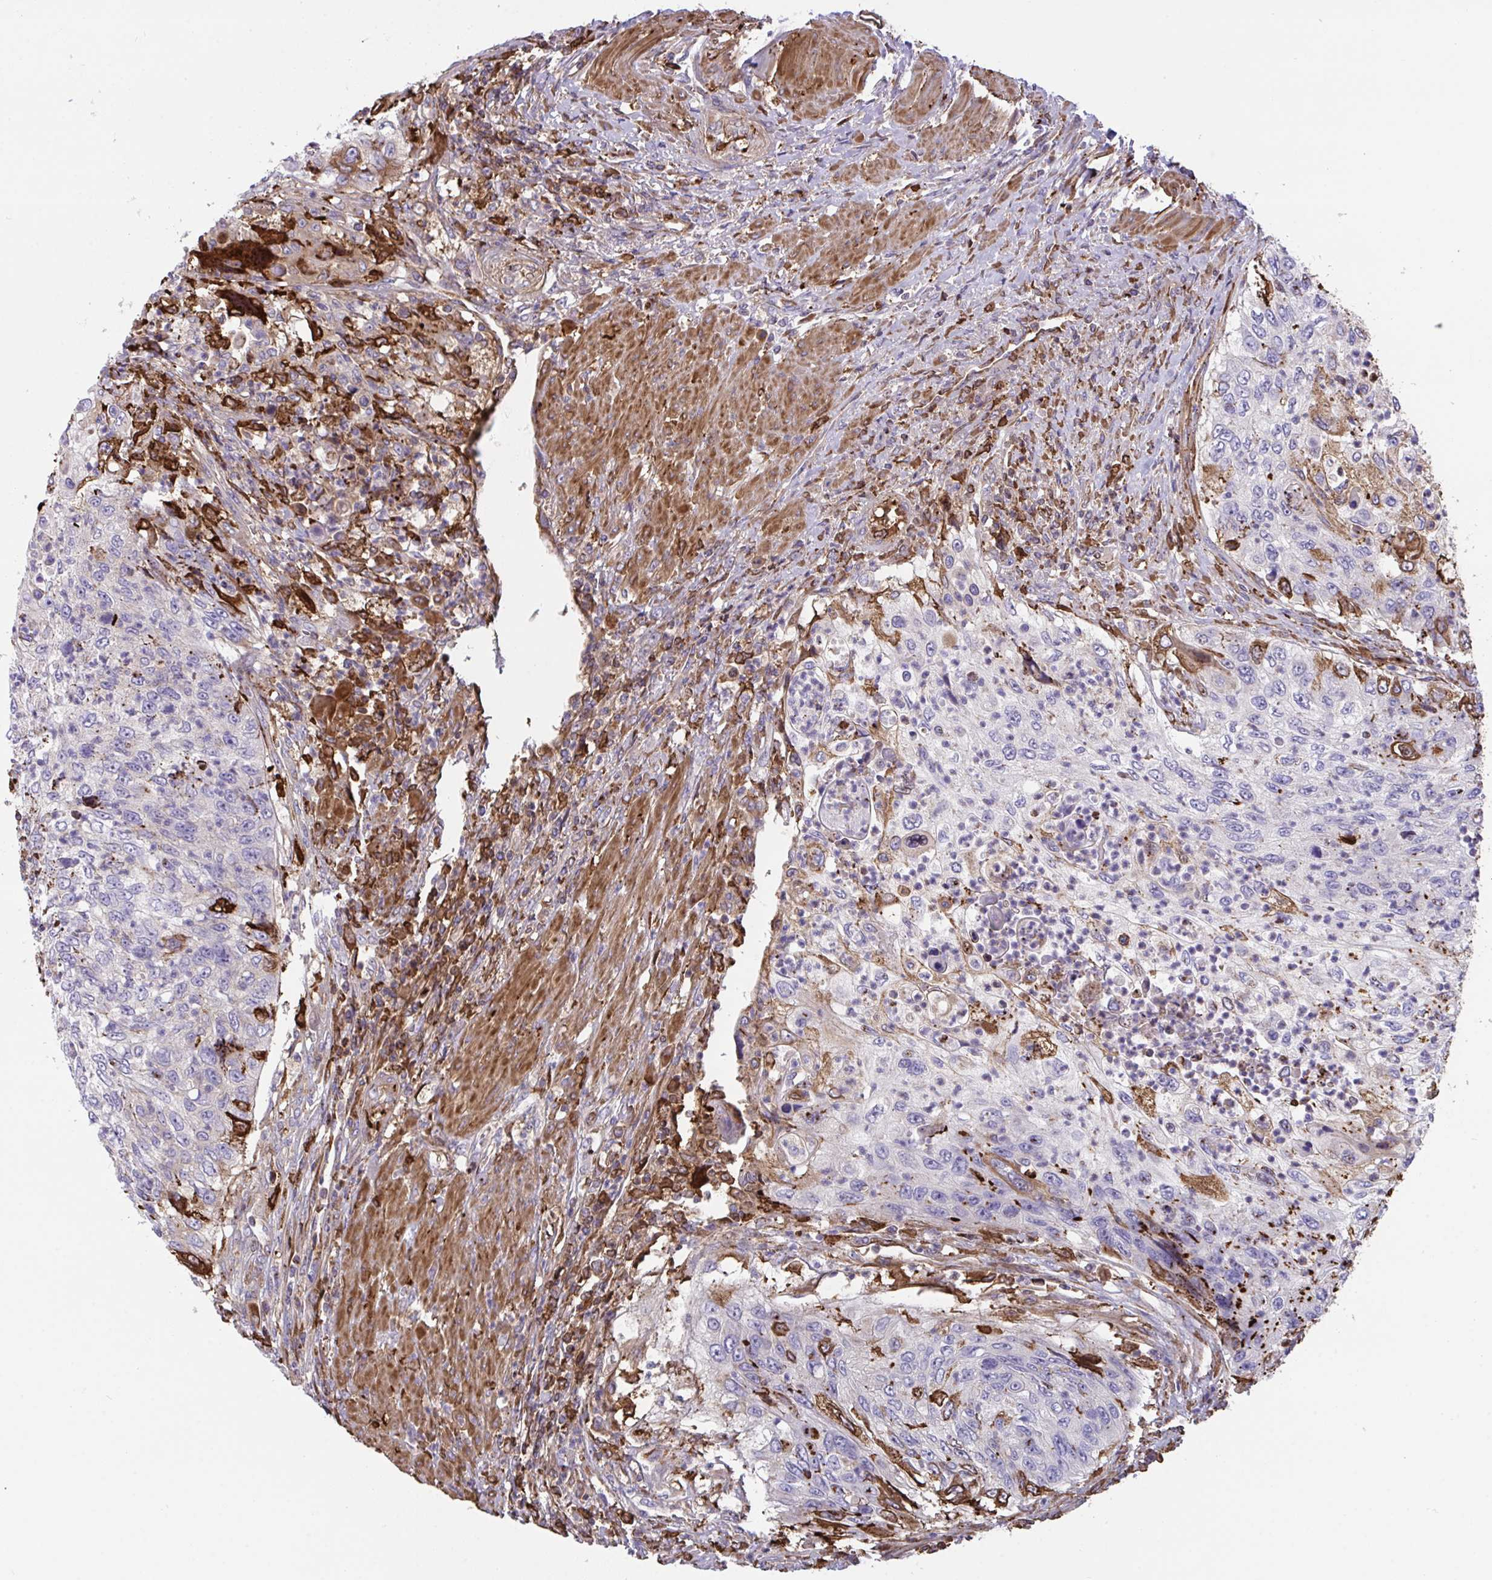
{"staining": {"intensity": "moderate", "quantity": "<25%", "location": "cytoplasmic/membranous"}, "tissue": "urothelial cancer", "cell_type": "Tumor cells", "image_type": "cancer", "snomed": [{"axis": "morphology", "description": "Urothelial carcinoma, High grade"}, {"axis": "topography", "description": "Urinary bladder"}], "caption": "High-grade urothelial carcinoma stained with immunohistochemistry reveals moderate cytoplasmic/membranous positivity in approximately <25% of tumor cells.", "gene": "PPIH", "patient": {"sex": "female", "age": 60}}